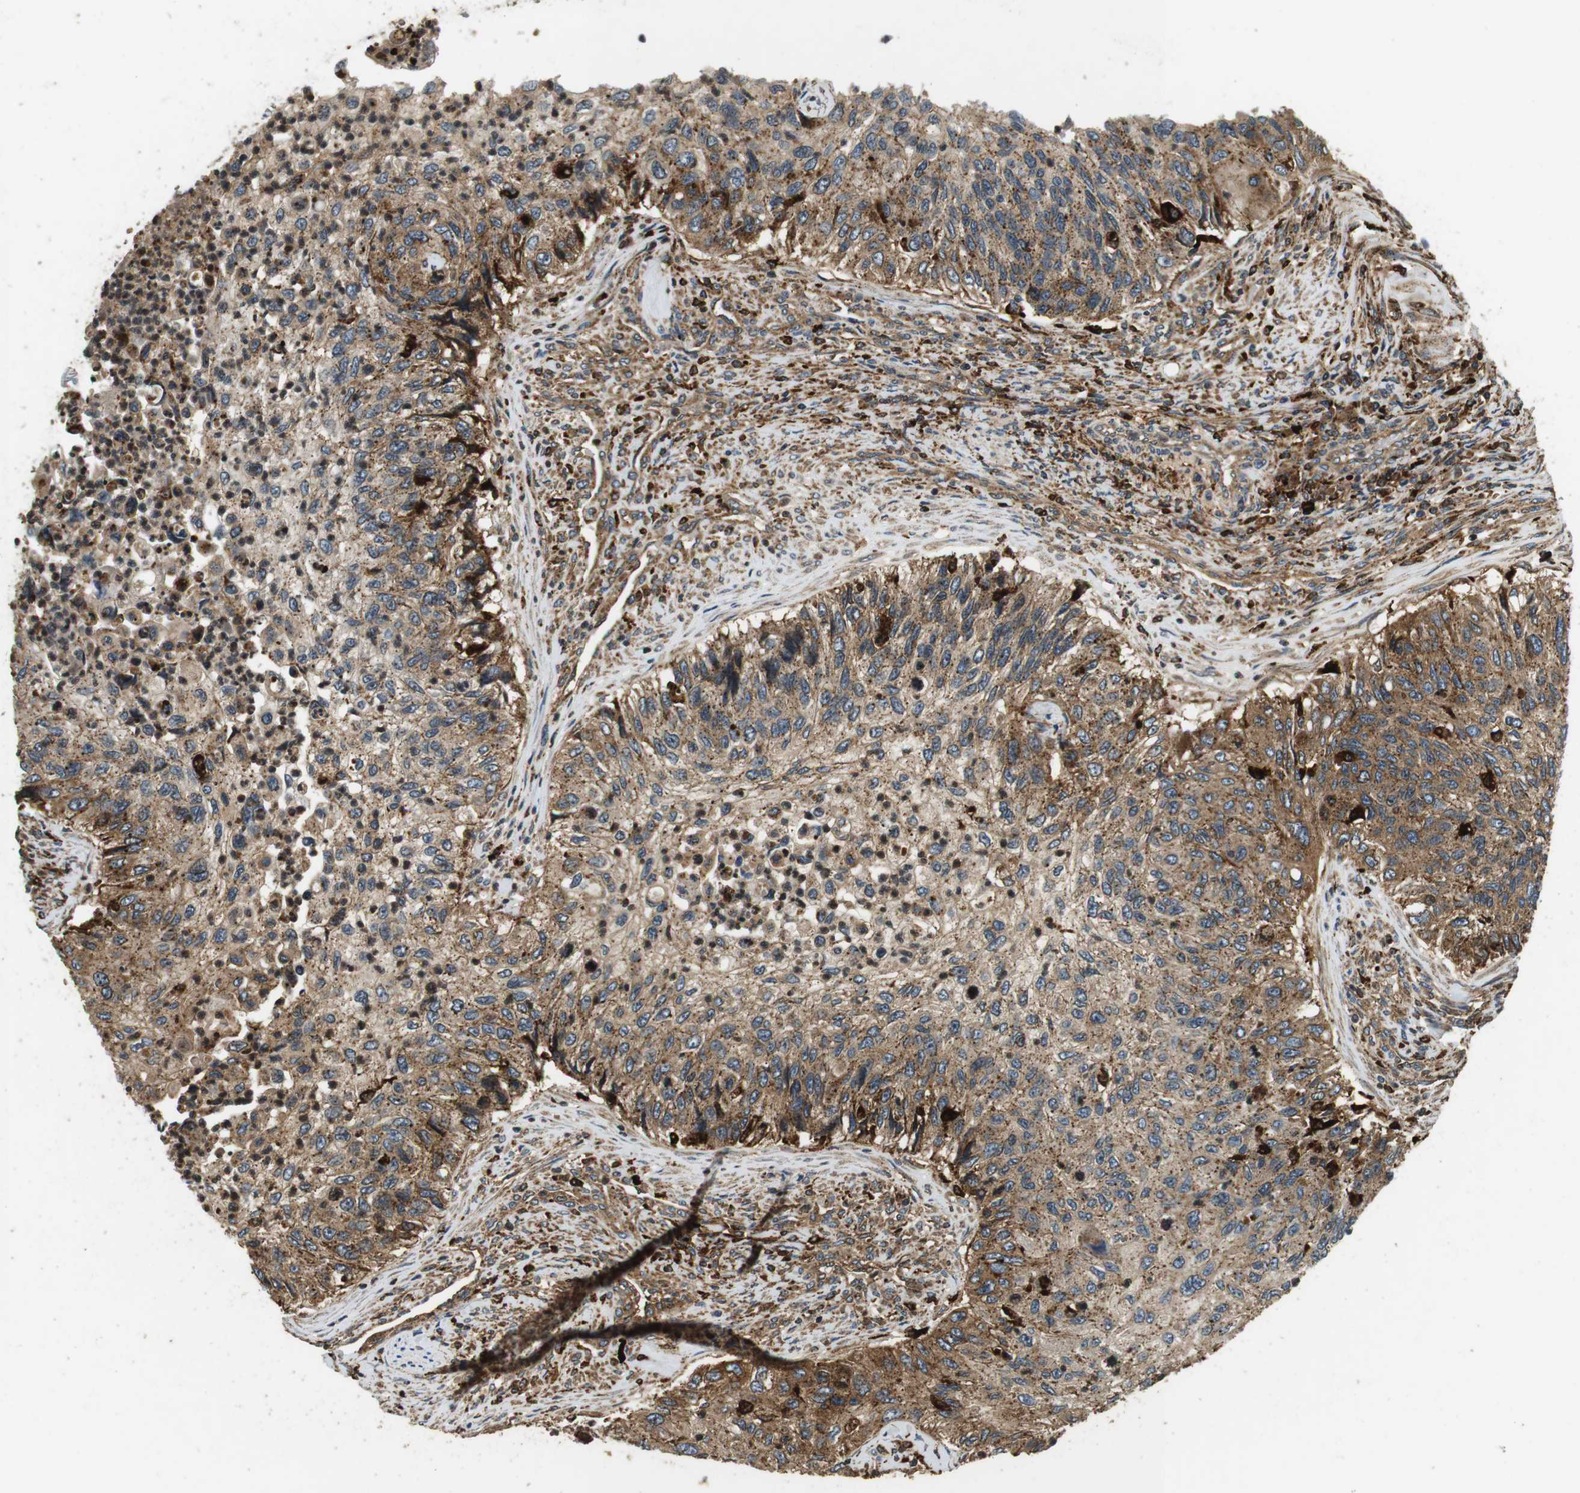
{"staining": {"intensity": "moderate", "quantity": ">75%", "location": "cytoplasmic/membranous"}, "tissue": "urothelial cancer", "cell_type": "Tumor cells", "image_type": "cancer", "snomed": [{"axis": "morphology", "description": "Urothelial carcinoma, High grade"}, {"axis": "topography", "description": "Urinary bladder"}], "caption": "This is a micrograph of IHC staining of high-grade urothelial carcinoma, which shows moderate staining in the cytoplasmic/membranous of tumor cells.", "gene": "TXNRD1", "patient": {"sex": "female", "age": 60}}